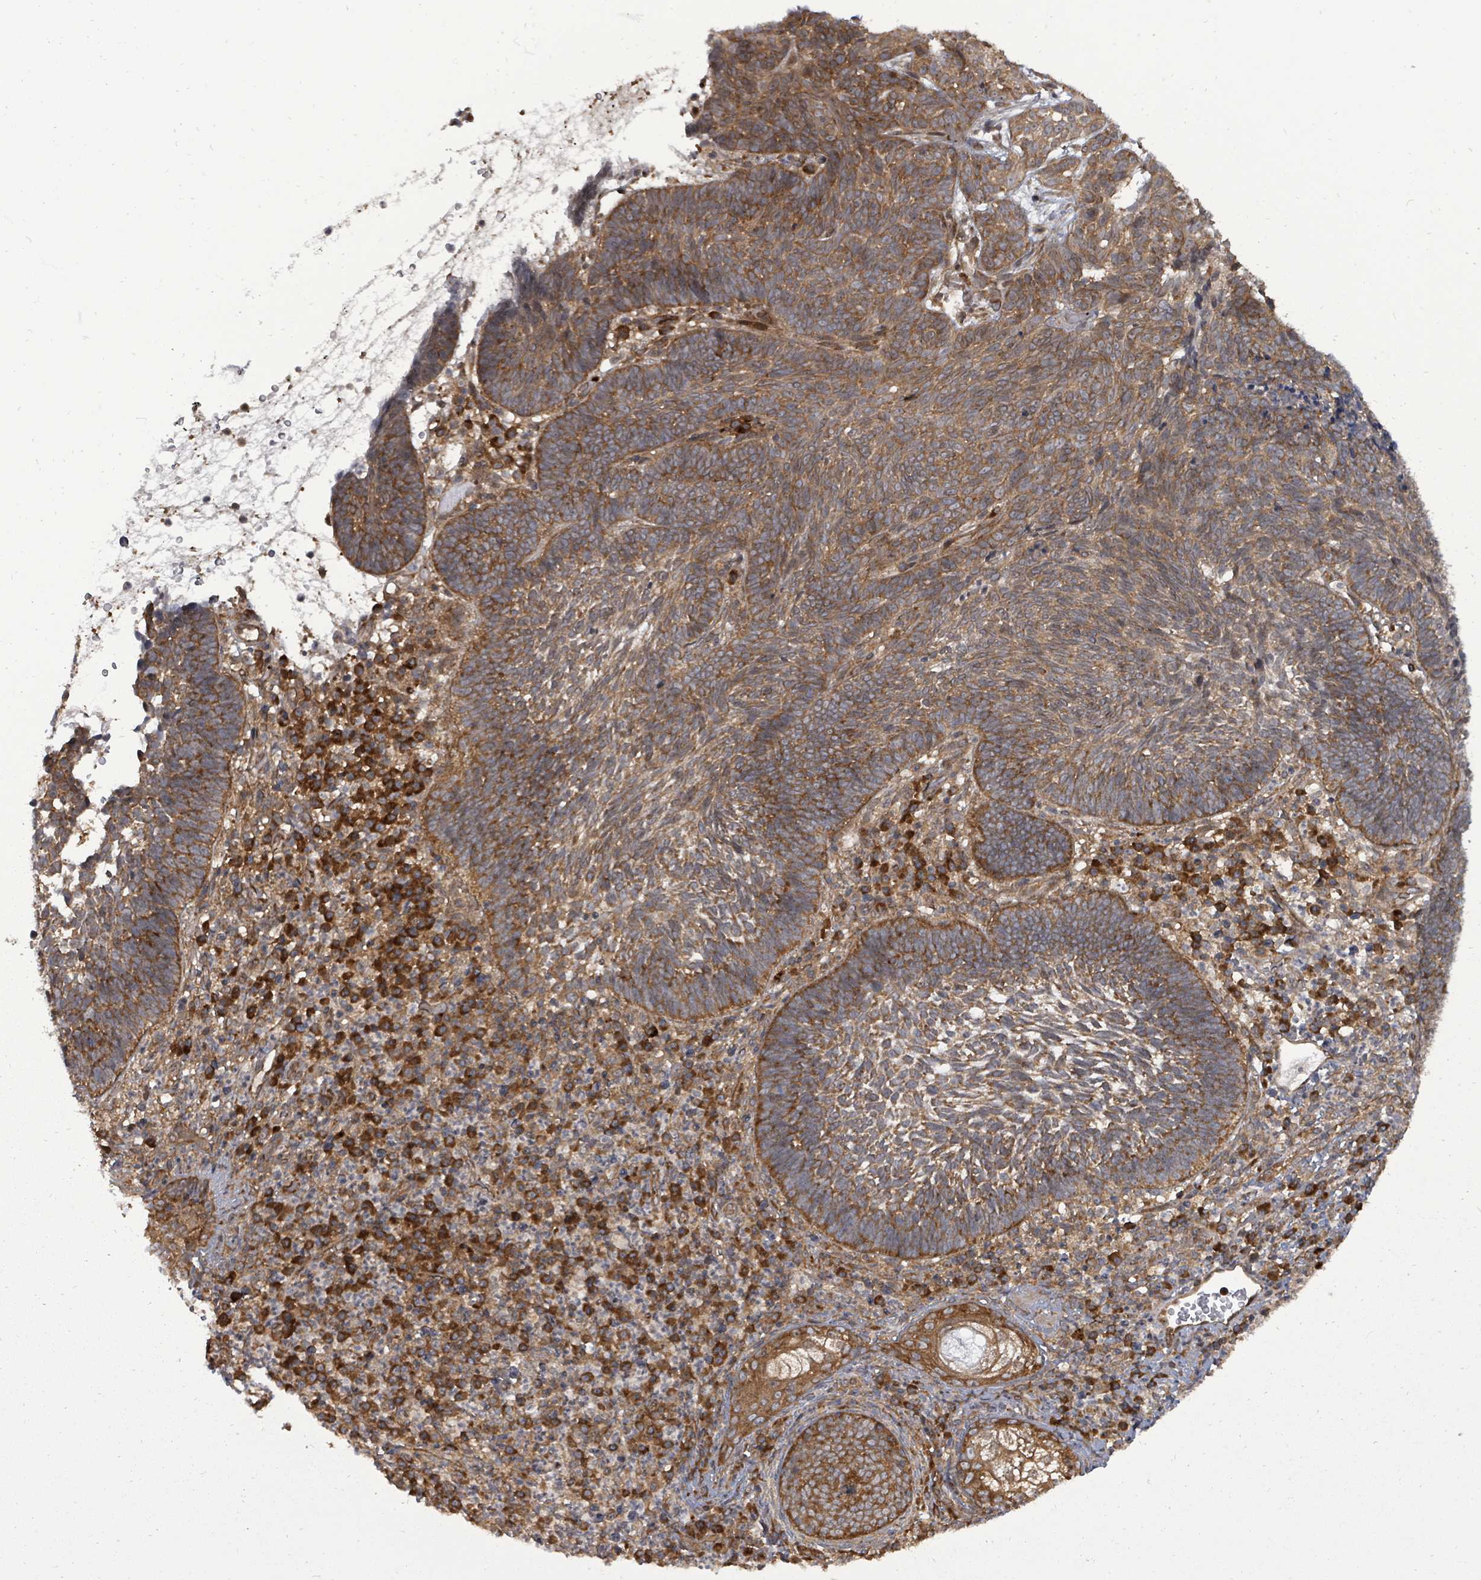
{"staining": {"intensity": "moderate", "quantity": ">75%", "location": "cytoplasmic/membranous"}, "tissue": "skin cancer", "cell_type": "Tumor cells", "image_type": "cancer", "snomed": [{"axis": "morphology", "description": "Basal cell carcinoma"}, {"axis": "topography", "description": "Skin"}], "caption": "Skin cancer stained for a protein (brown) exhibits moderate cytoplasmic/membranous positive staining in approximately >75% of tumor cells.", "gene": "EIF3C", "patient": {"sex": "male", "age": 88}}